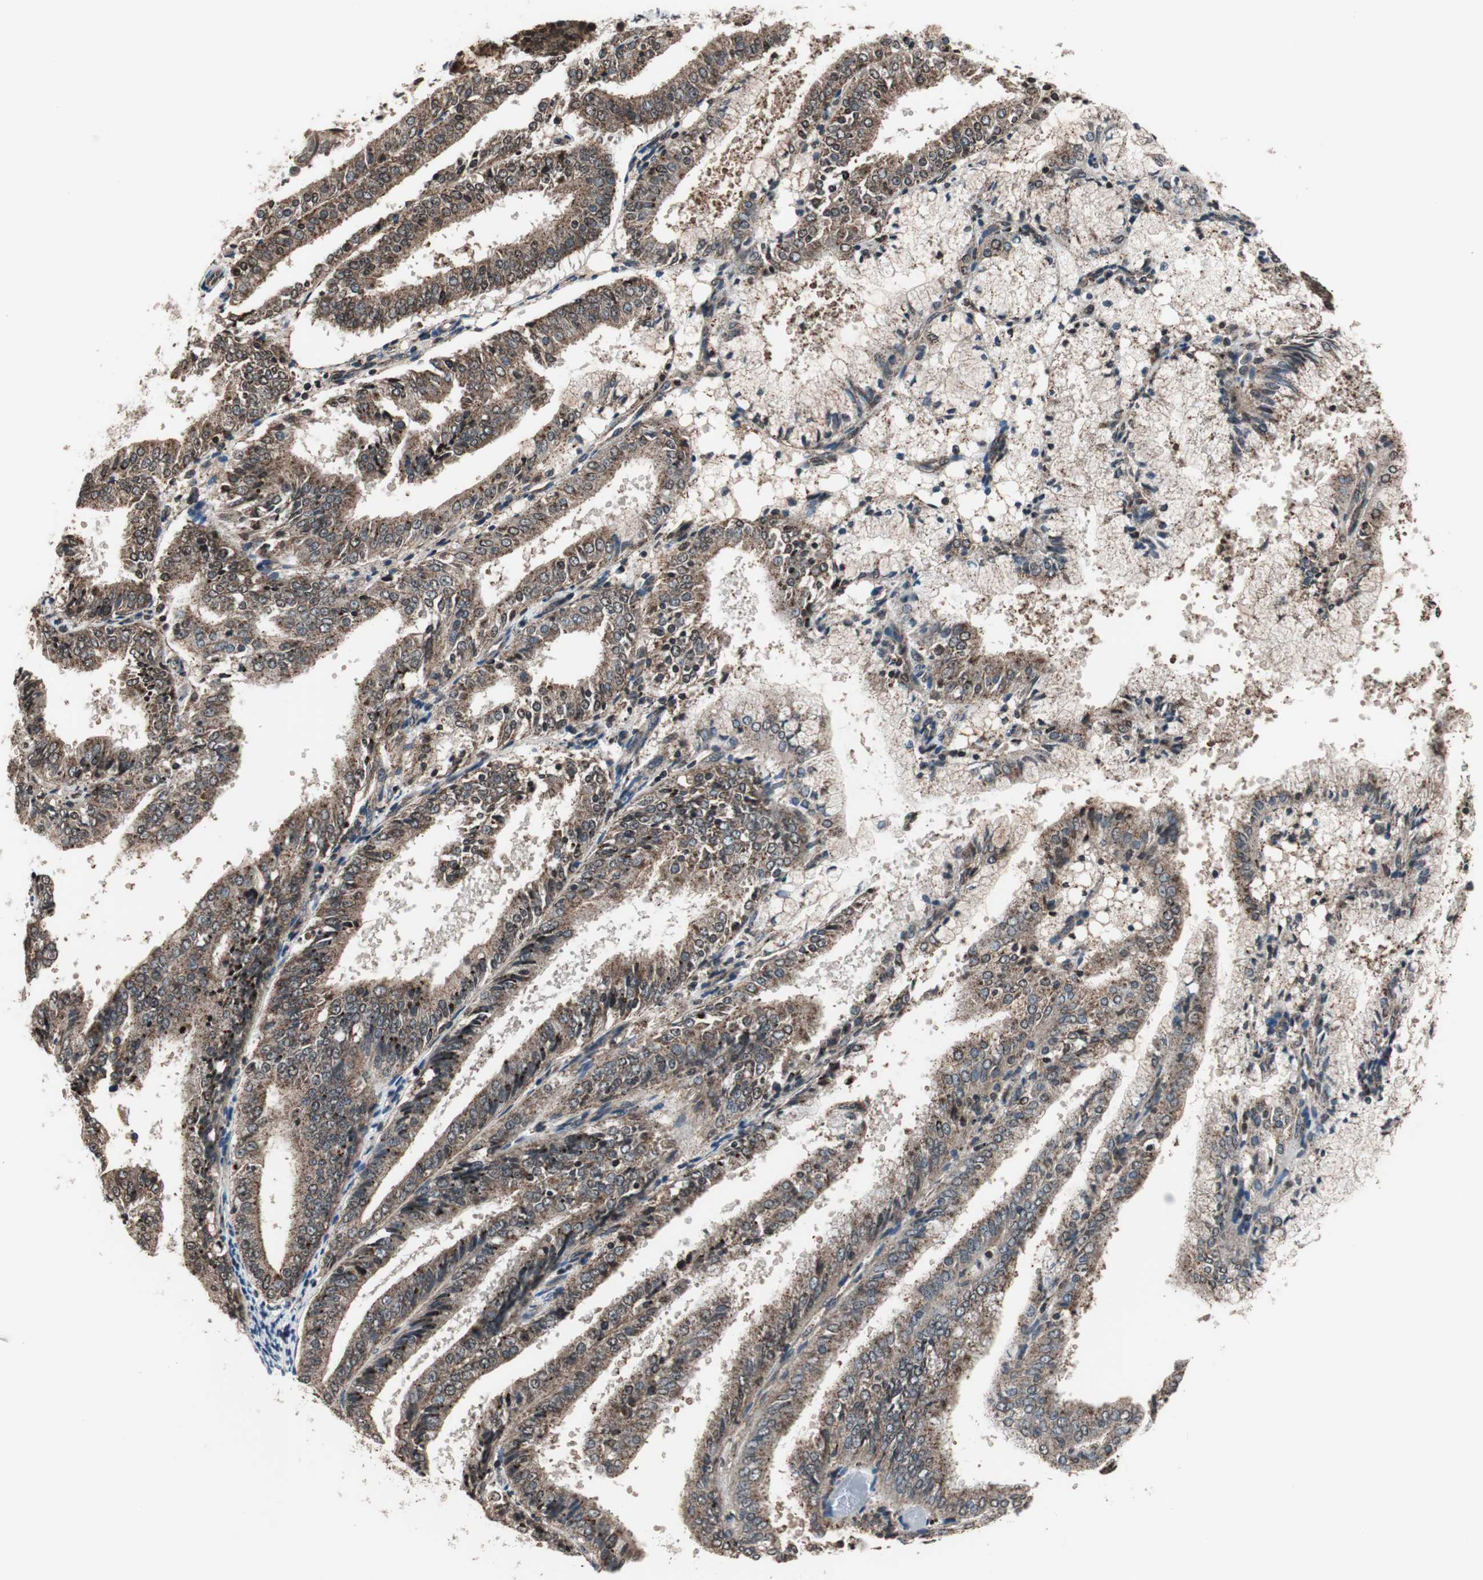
{"staining": {"intensity": "moderate", "quantity": ">75%", "location": "cytoplasmic/membranous"}, "tissue": "endometrial cancer", "cell_type": "Tumor cells", "image_type": "cancer", "snomed": [{"axis": "morphology", "description": "Adenocarcinoma, NOS"}, {"axis": "topography", "description": "Endometrium"}], "caption": "Protein staining reveals moderate cytoplasmic/membranous positivity in approximately >75% of tumor cells in endometrial cancer (adenocarcinoma). (Stains: DAB (3,3'-diaminobenzidine) in brown, nuclei in blue, Microscopy: brightfield microscopy at high magnification).", "gene": "RFC1", "patient": {"sex": "female", "age": 63}}